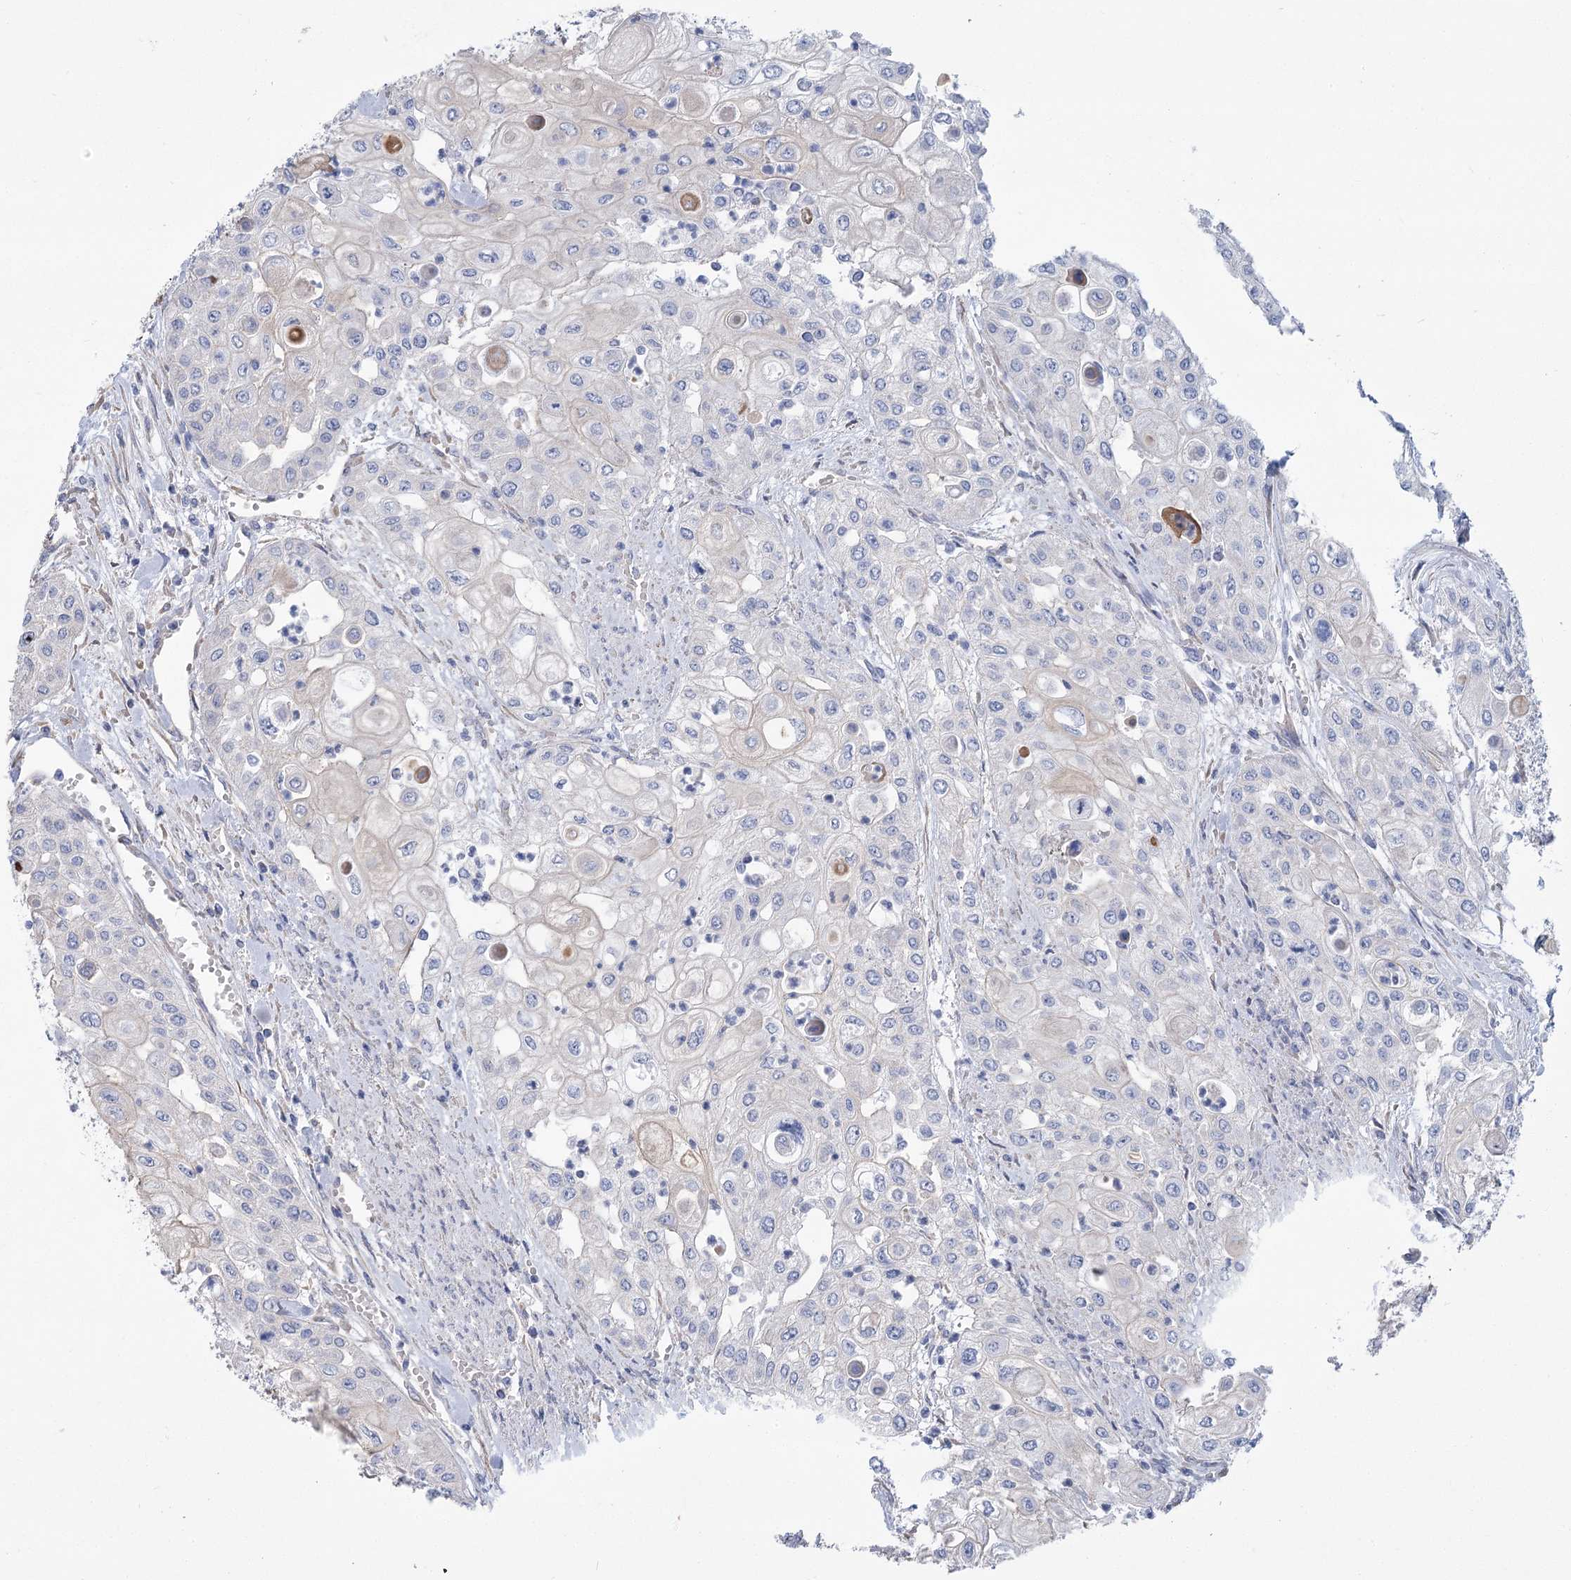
{"staining": {"intensity": "negative", "quantity": "none", "location": "none"}, "tissue": "urothelial cancer", "cell_type": "Tumor cells", "image_type": "cancer", "snomed": [{"axis": "morphology", "description": "Urothelial carcinoma, High grade"}, {"axis": "topography", "description": "Urinary bladder"}], "caption": "Human urothelial cancer stained for a protein using immunohistochemistry (IHC) reveals no positivity in tumor cells.", "gene": "SLC9A3", "patient": {"sex": "female", "age": 79}}